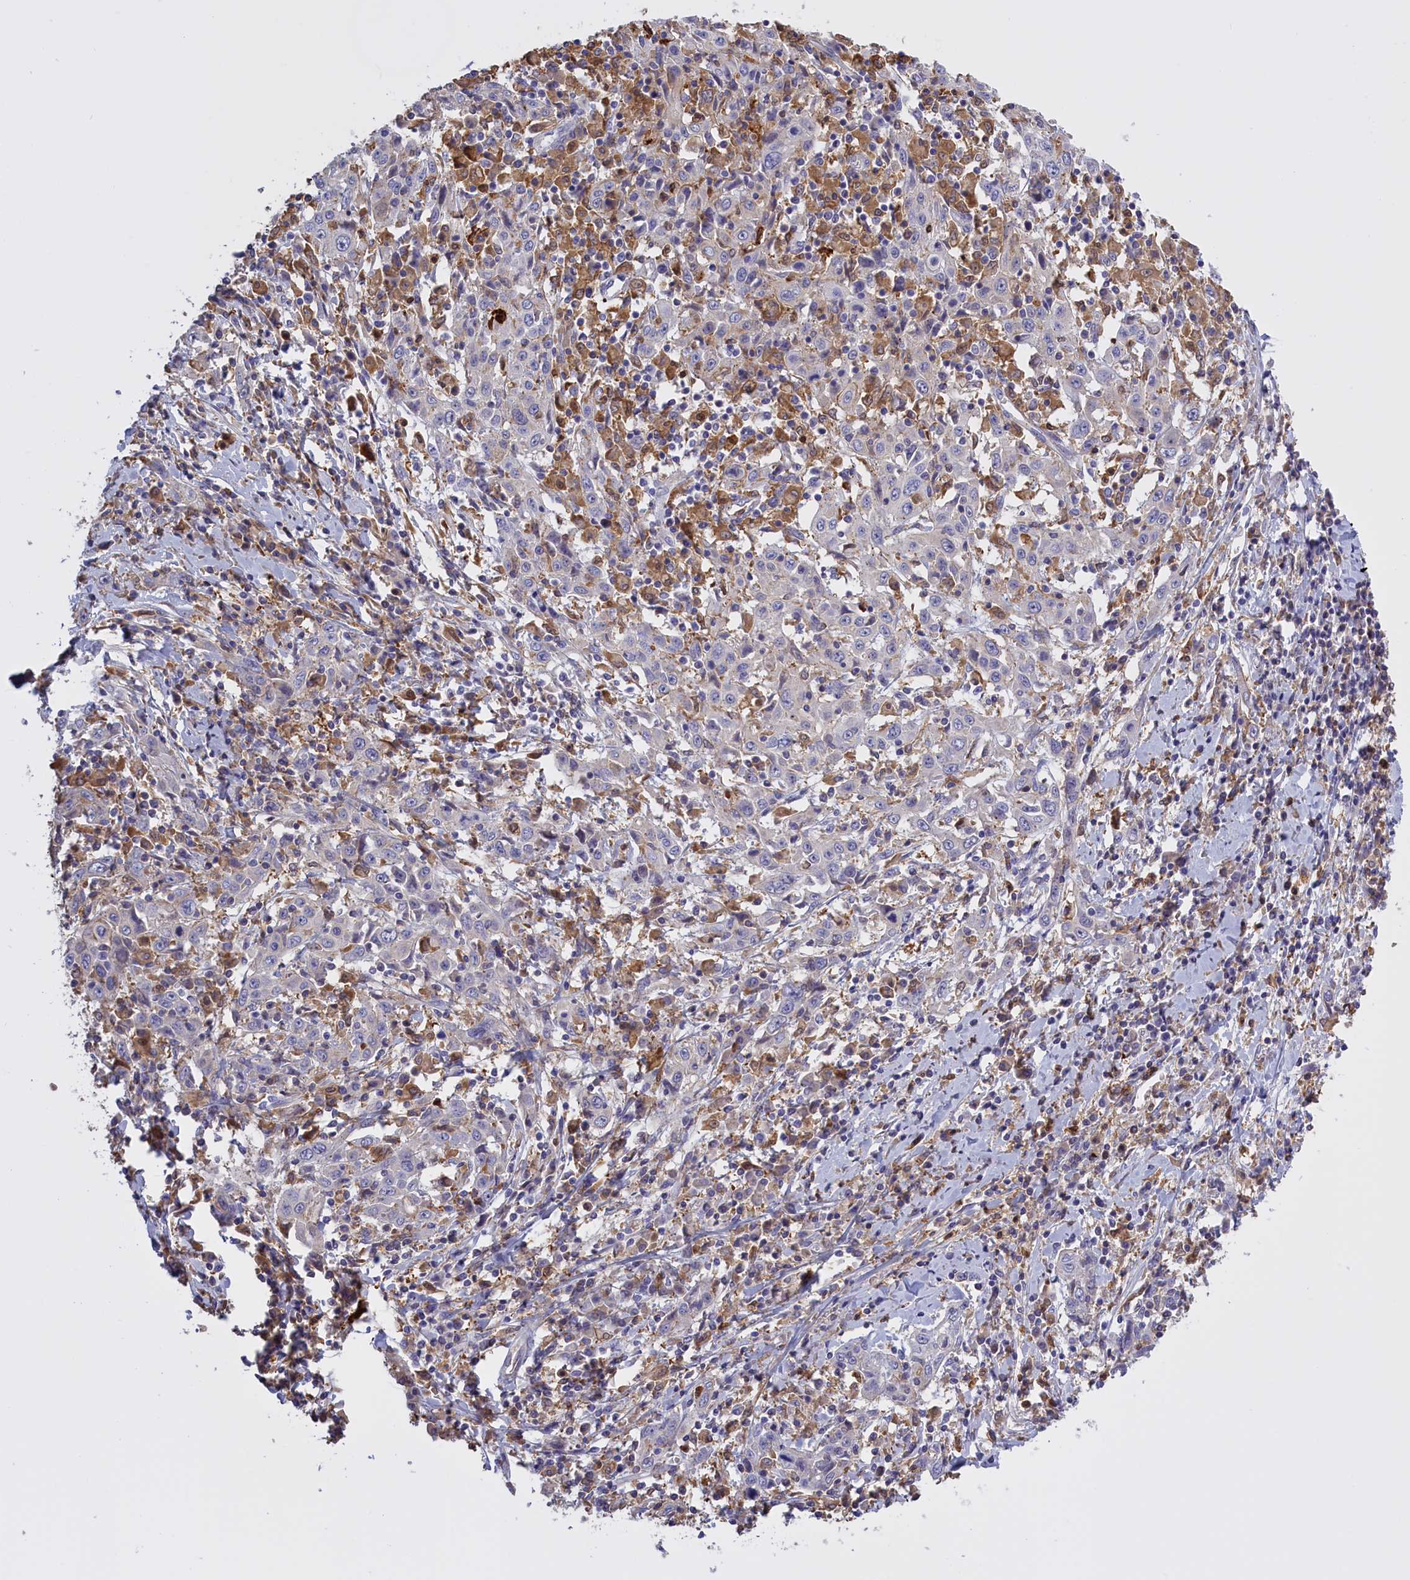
{"staining": {"intensity": "negative", "quantity": "none", "location": "none"}, "tissue": "cervical cancer", "cell_type": "Tumor cells", "image_type": "cancer", "snomed": [{"axis": "morphology", "description": "Squamous cell carcinoma, NOS"}, {"axis": "topography", "description": "Cervix"}], "caption": "This is a photomicrograph of immunohistochemistry (IHC) staining of cervical squamous cell carcinoma, which shows no positivity in tumor cells.", "gene": "FAM149B1", "patient": {"sex": "female", "age": 46}}